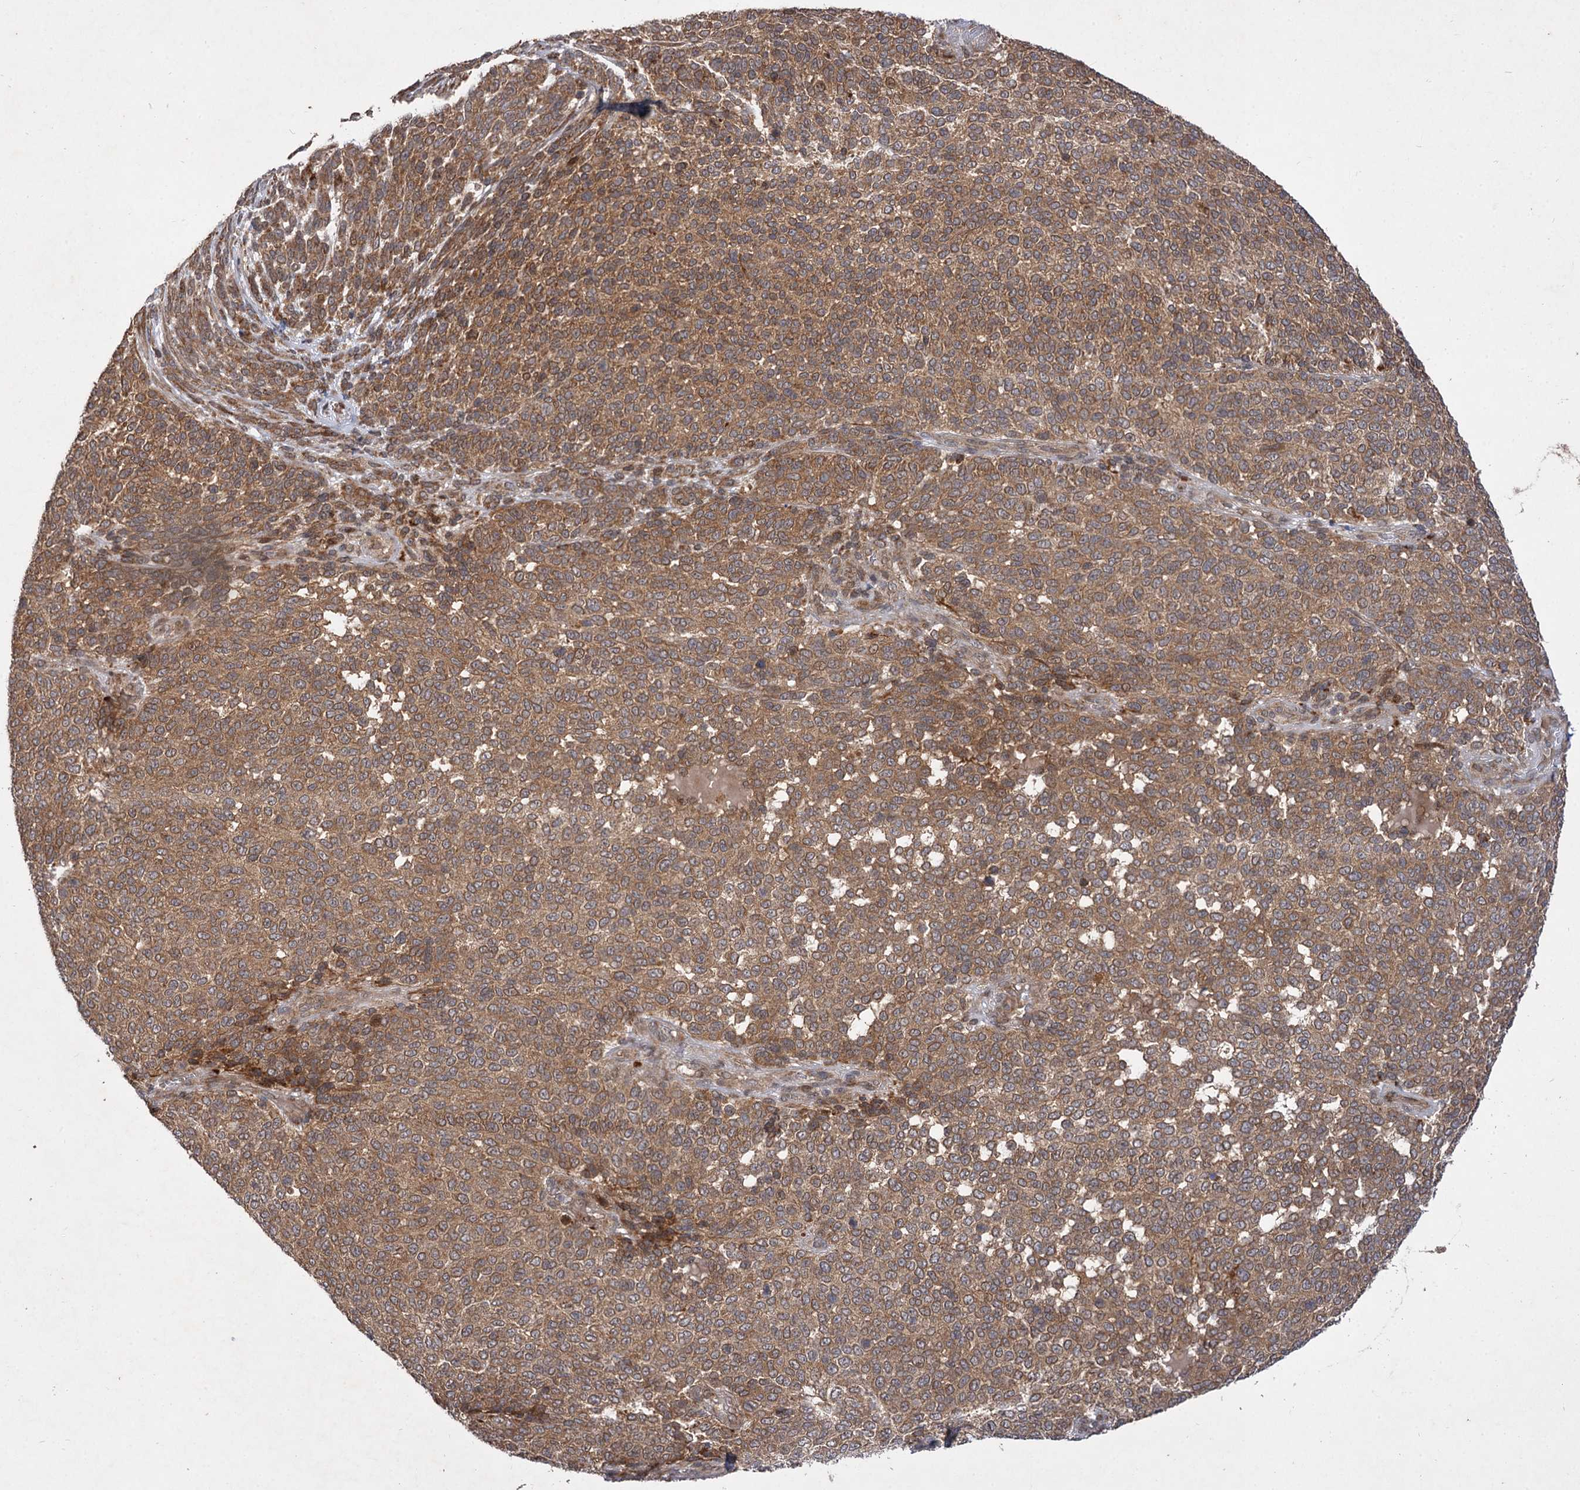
{"staining": {"intensity": "moderate", "quantity": ">75%", "location": "cytoplasmic/membranous"}, "tissue": "melanoma", "cell_type": "Tumor cells", "image_type": "cancer", "snomed": [{"axis": "morphology", "description": "Malignant melanoma, NOS"}, {"axis": "topography", "description": "Skin"}], "caption": "A high-resolution micrograph shows IHC staining of malignant melanoma, which shows moderate cytoplasmic/membranous staining in about >75% of tumor cells.", "gene": "FBXW8", "patient": {"sex": "male", "age": 49}}